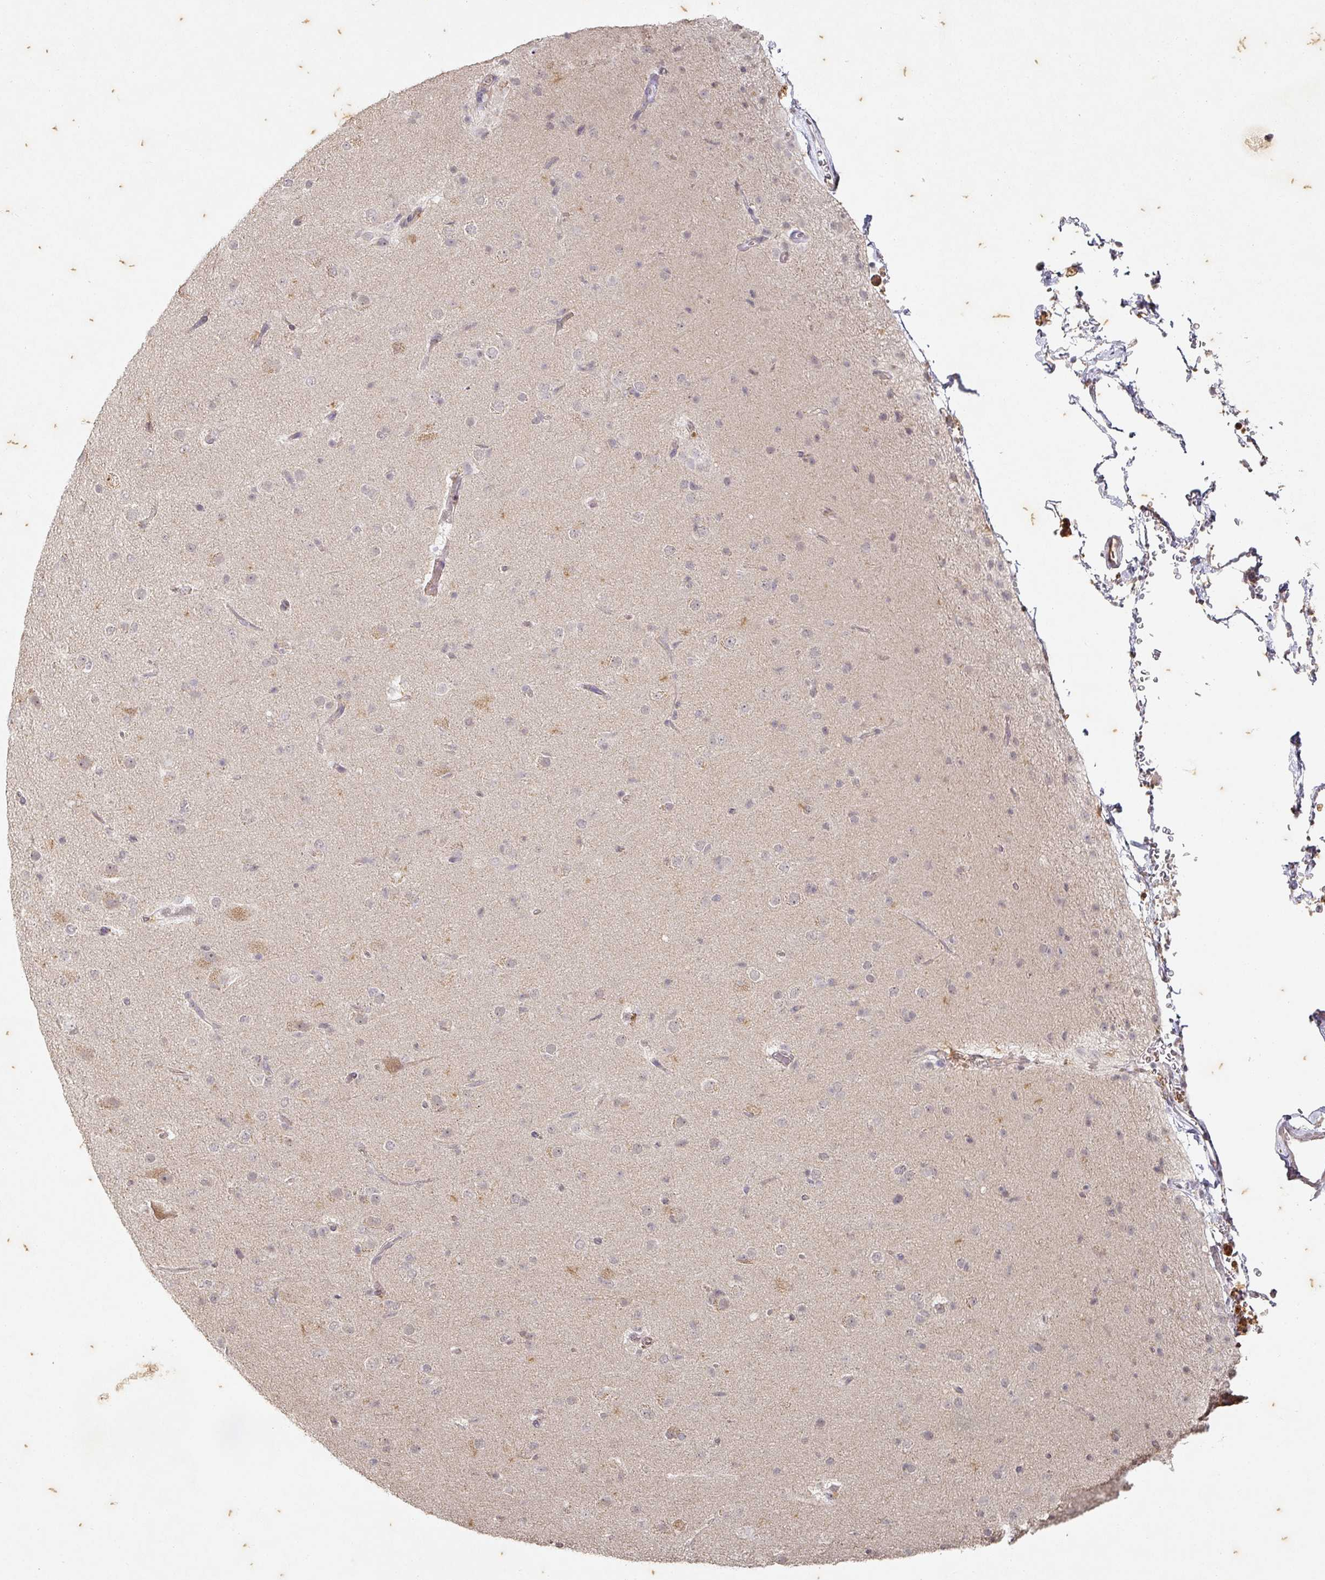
{"staining": {"intensity": "negative", "quantity": "none", "location": "none"}, "tissue": "glioma", "cell_type": "Tumor cells", "image_type": "cancer", "snomed": [{"axis": "morphology", "description": "Glioma, malignant, Low grade"}, {"axis": "topography", "description": "Brain"}], "caption": "Malignant glioma (low-grade) stained for a protein using immunohistochemistry shows no expression tumor cells.", "gene": "CAPN5", "patient": {"sex": "male", "age": 65}}